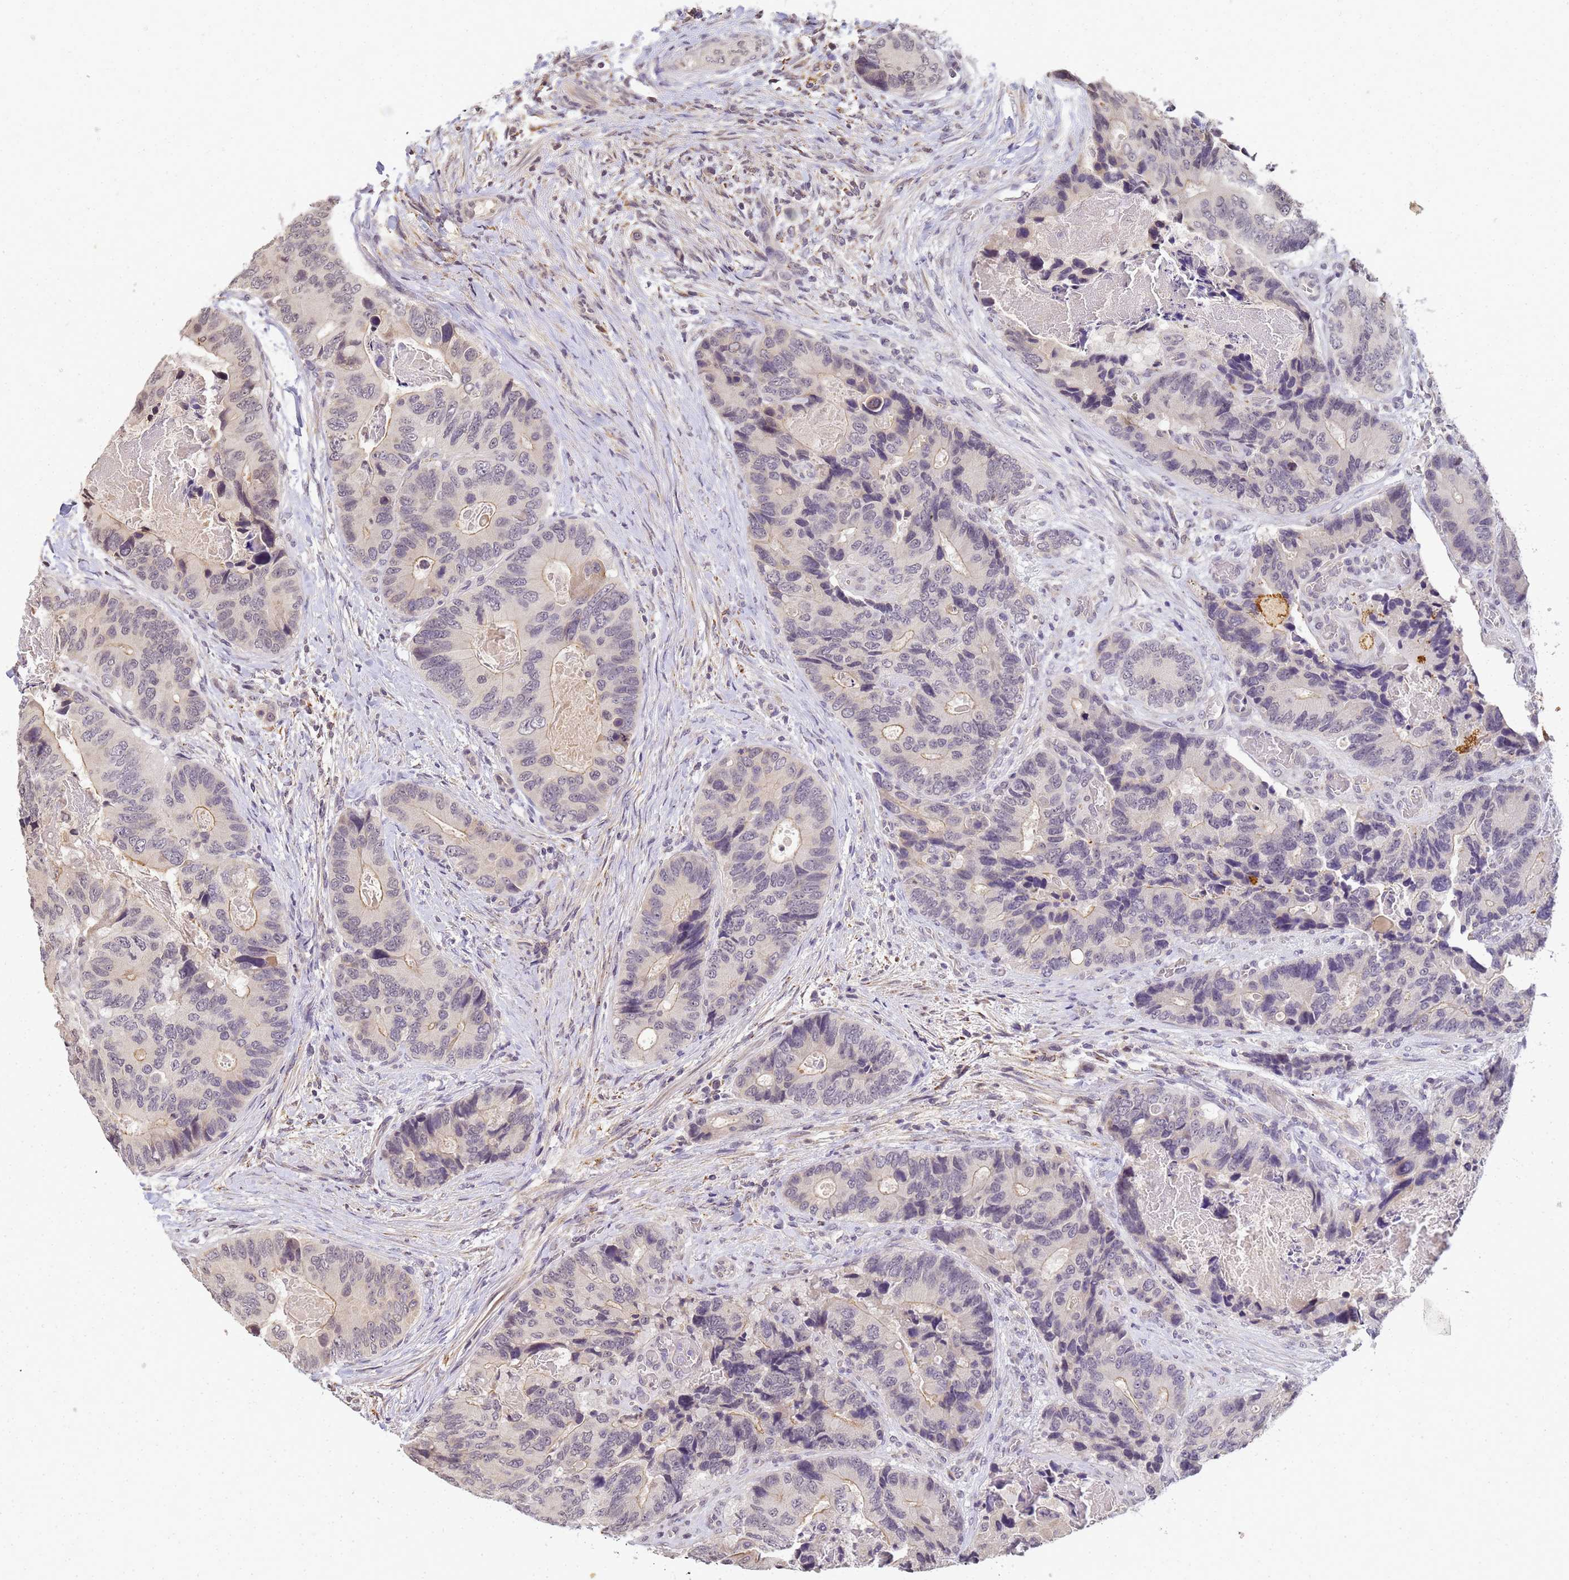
{"staining": {"intensity": "negative", "quantity": "none", "location": "none"}, "tissue": "colorectal cancer", "cell_type": "Tumor cells", "image_type": "cancer", "snomed": [{"axis": "morphology", "description": "Adenocarcinoma, NOS"}, {"axis": "topography", "description": "Colon"}], "caption": "Colorectal cancer (adenocarcinoma) stained for a protein using IHC shows no staining tumor cells.", "gene": "MYL7", "patient": {"sex": "male", "age": 84}}